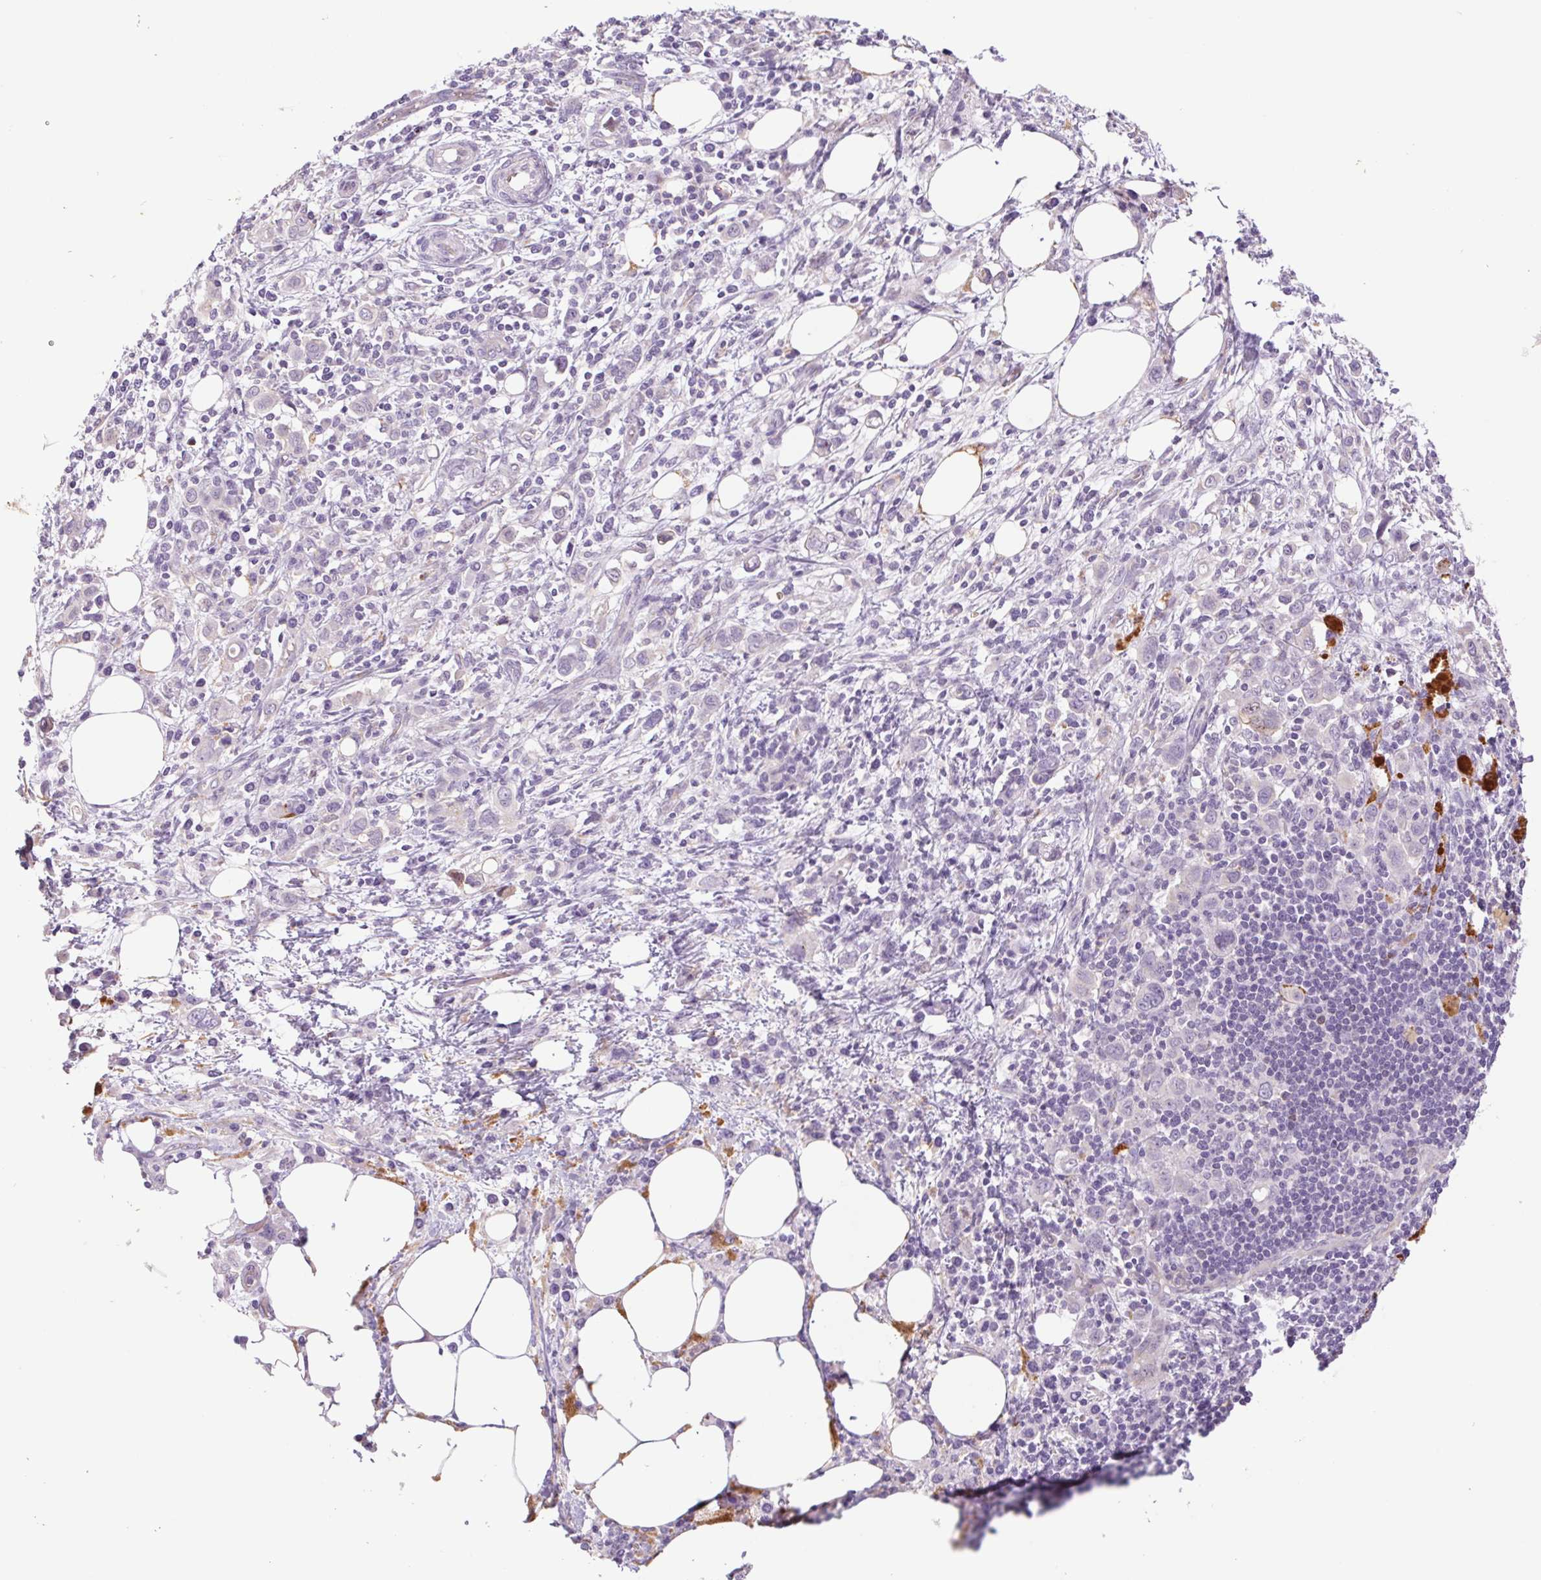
{"staining": {"intensity": "negative", "quantity": "none", "location": "none"}, "tissue": "stomach cancer", "cell_type": "Tumor cells", "image_type": "cancer", "snomed": [{"axis": "morphology", "description": "Adenocarcinoma, NOS"}, {"axis": "topography", "description": "Stomach, upper"}], "caption": "The image displays no significant positivity in tumor cells of stomach cancer.", "gene": "IGFL3", "patient": {"sex": "male", "age": 75}}